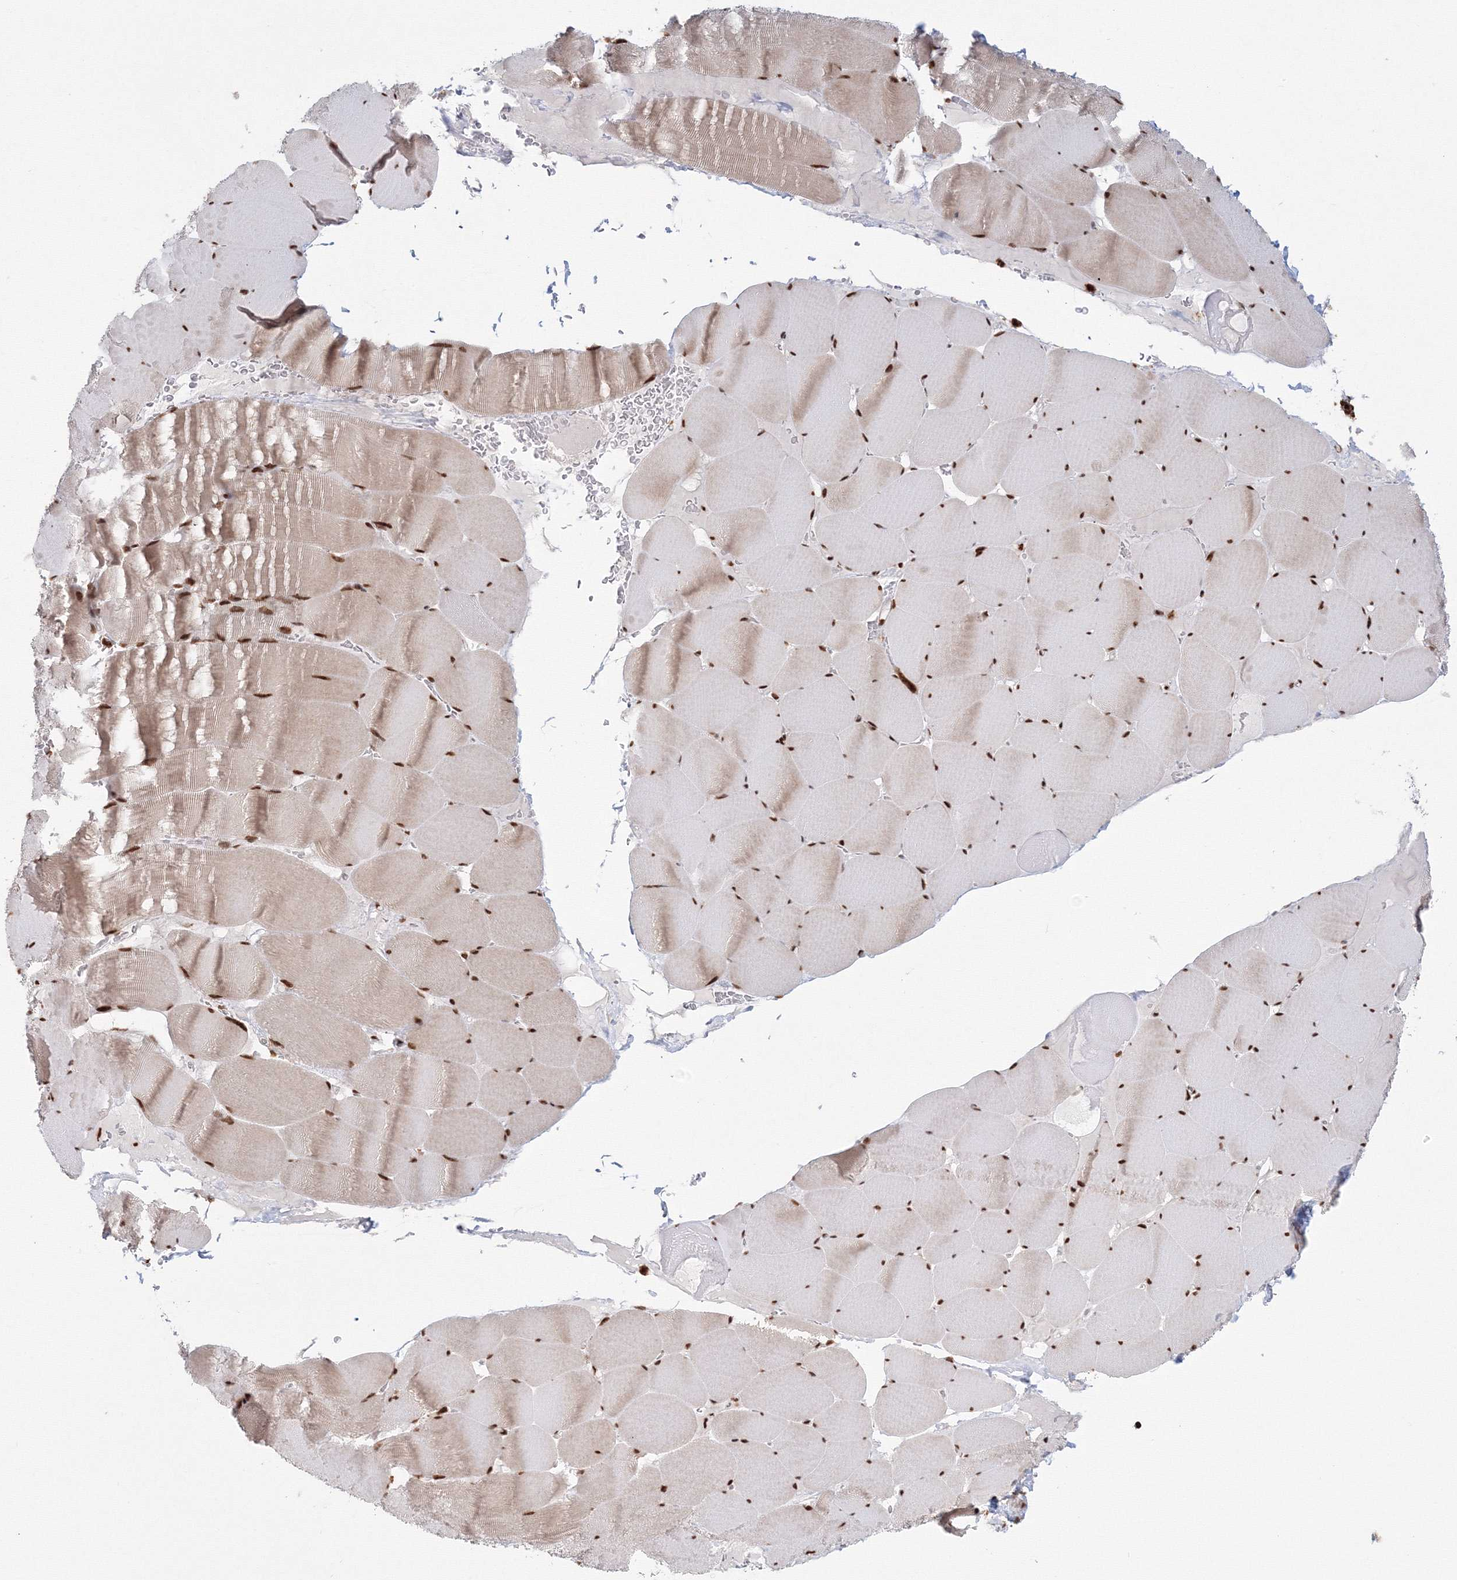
{"staining": {"intensity": "strong", "quantity": ">75%", "location": "nuclear"}, "tissue": "skeletal muscle", "cell_type": "Myocytes", "image_type": "normal", "snomed": [{"axis": "morphology", "description": "Normal tissue, NOS"}, {"axis": "topography", "description": "Skeletal muscle"}], "caption": "Myocytes display high levels of strong nuclear expression in about >75% of cells in unremarkable human skeletal muscle.", "gene": "KIF20A", "patient": {"sex": "male", "age": 62}}